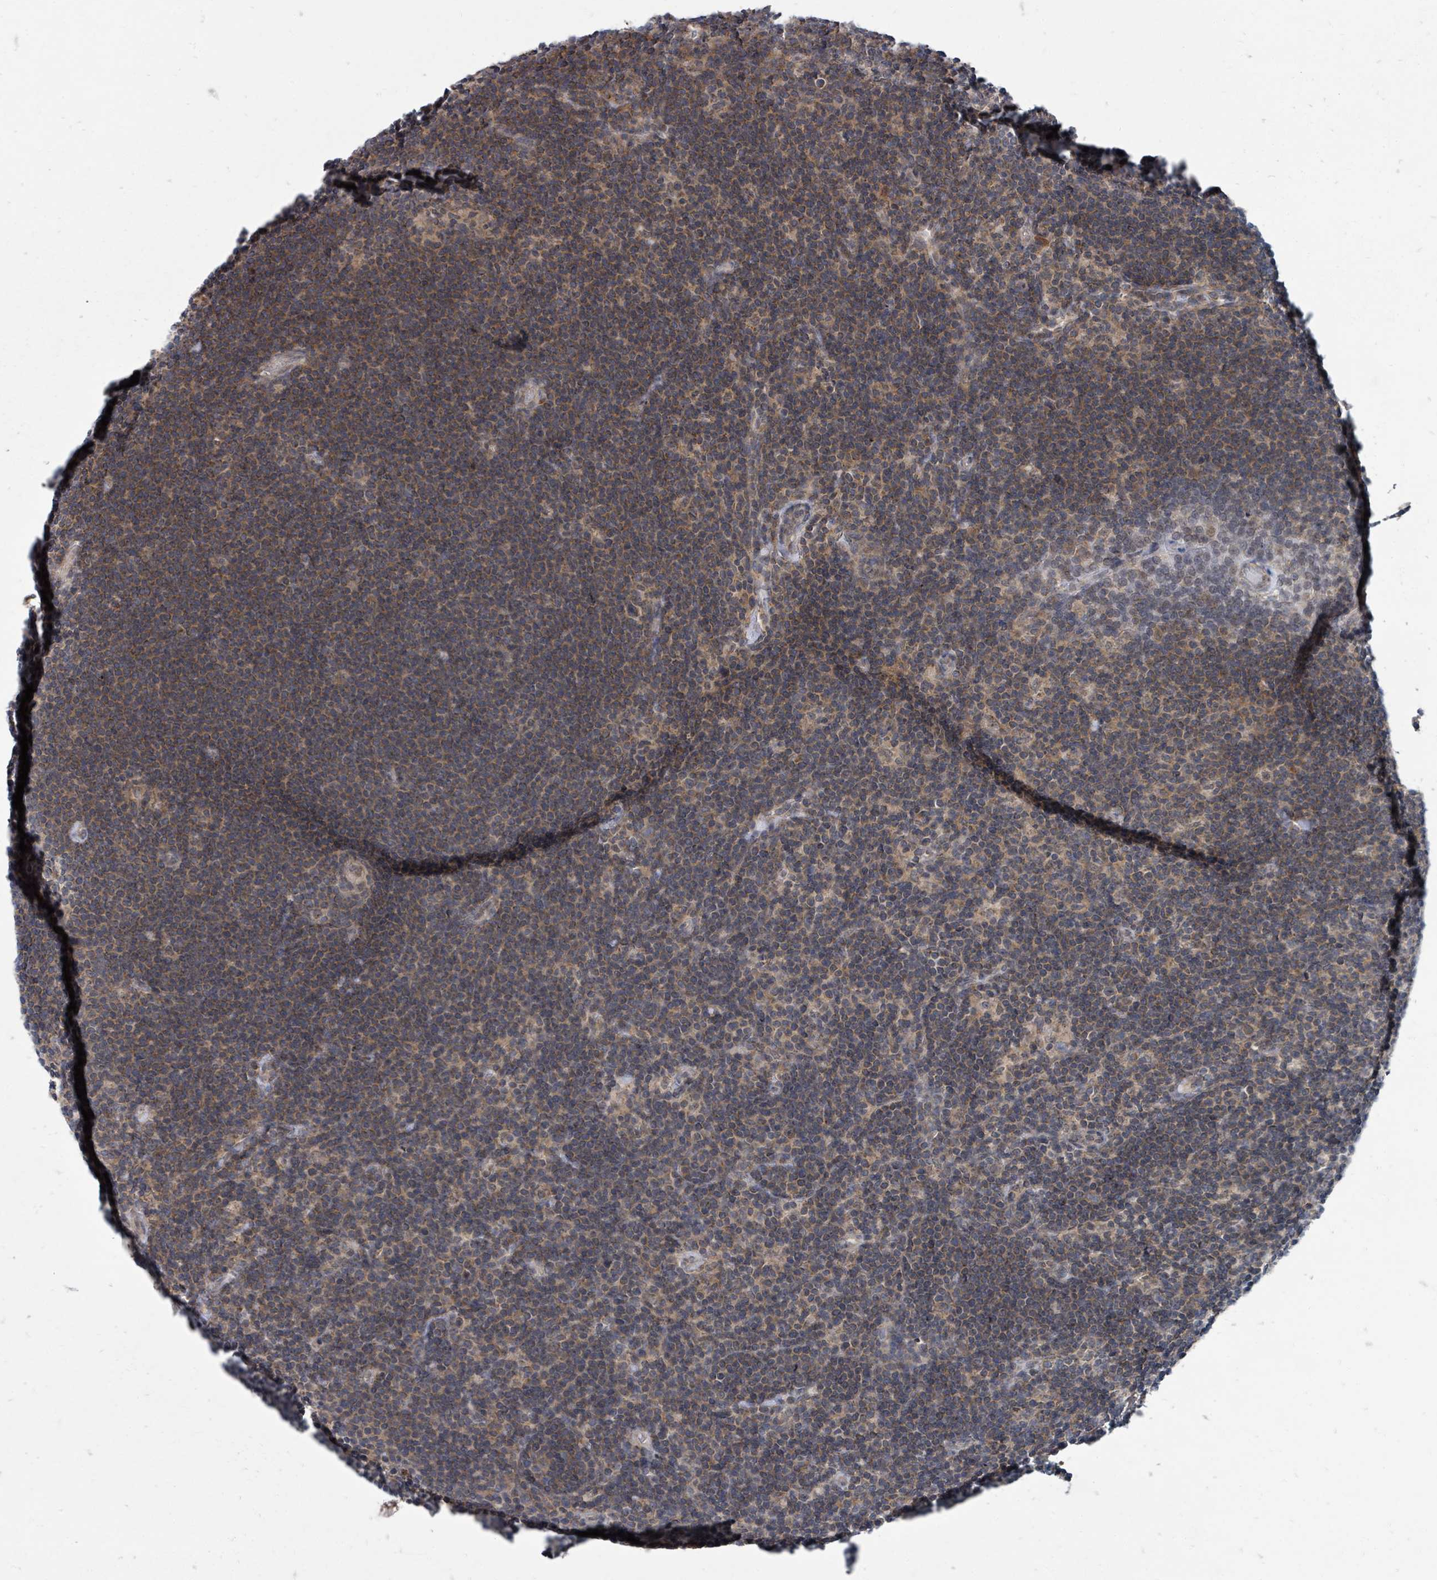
{"staining": {"intensity": "negative", "quantity": "none", "location": "none"}, "tissue": "lymphoma", "cell_type": "Tumor cells", "image_type": "cancer", "snomed": [{"axis": "morphology", "description": "Hodgkin's disease, NOS"}, {"axis": "topography", "description": "Lymph node"}], "caption": "Lymphoma was stained to show a protein in brown. There is no significant staining in tumor cells.", "gene": "MAGOHB", "patient": {"sex": "female", "age": 57}}